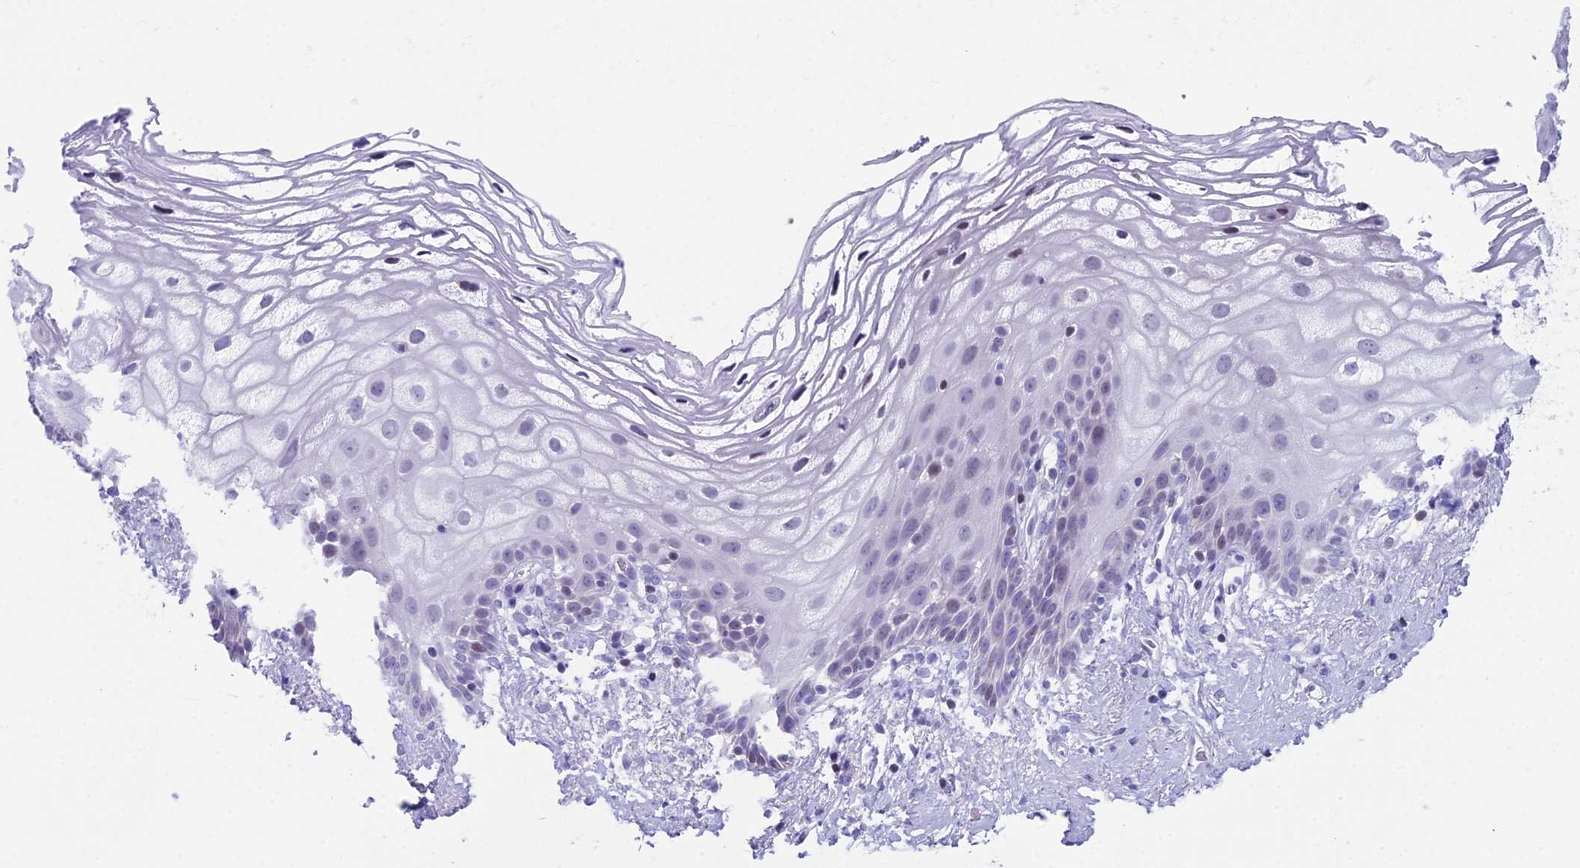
{"staining": {"intensity": "weak", "quantity": "<25%", "location": "nuclear"}, "tissue": "vagina", "cell_type": "Squamous epithelial cells", "image_type": "normal", "snomed": [{"axis": "morphology", "description": "Normal tissue, NOS"}, {"axis": "morphology", "description": "Adenocarcinoma, NOS"}, {"axis": "topography", "description": "Rectum"}, {"axis": "topography", "description": "Vagina"}], "caption": "IHC of benign human vagina displays no staining in squamous epithelial cells. Nuclei are stained in blue.", "gene": "CC2D2A", "patient": {"sex": "female", "age": 71}}